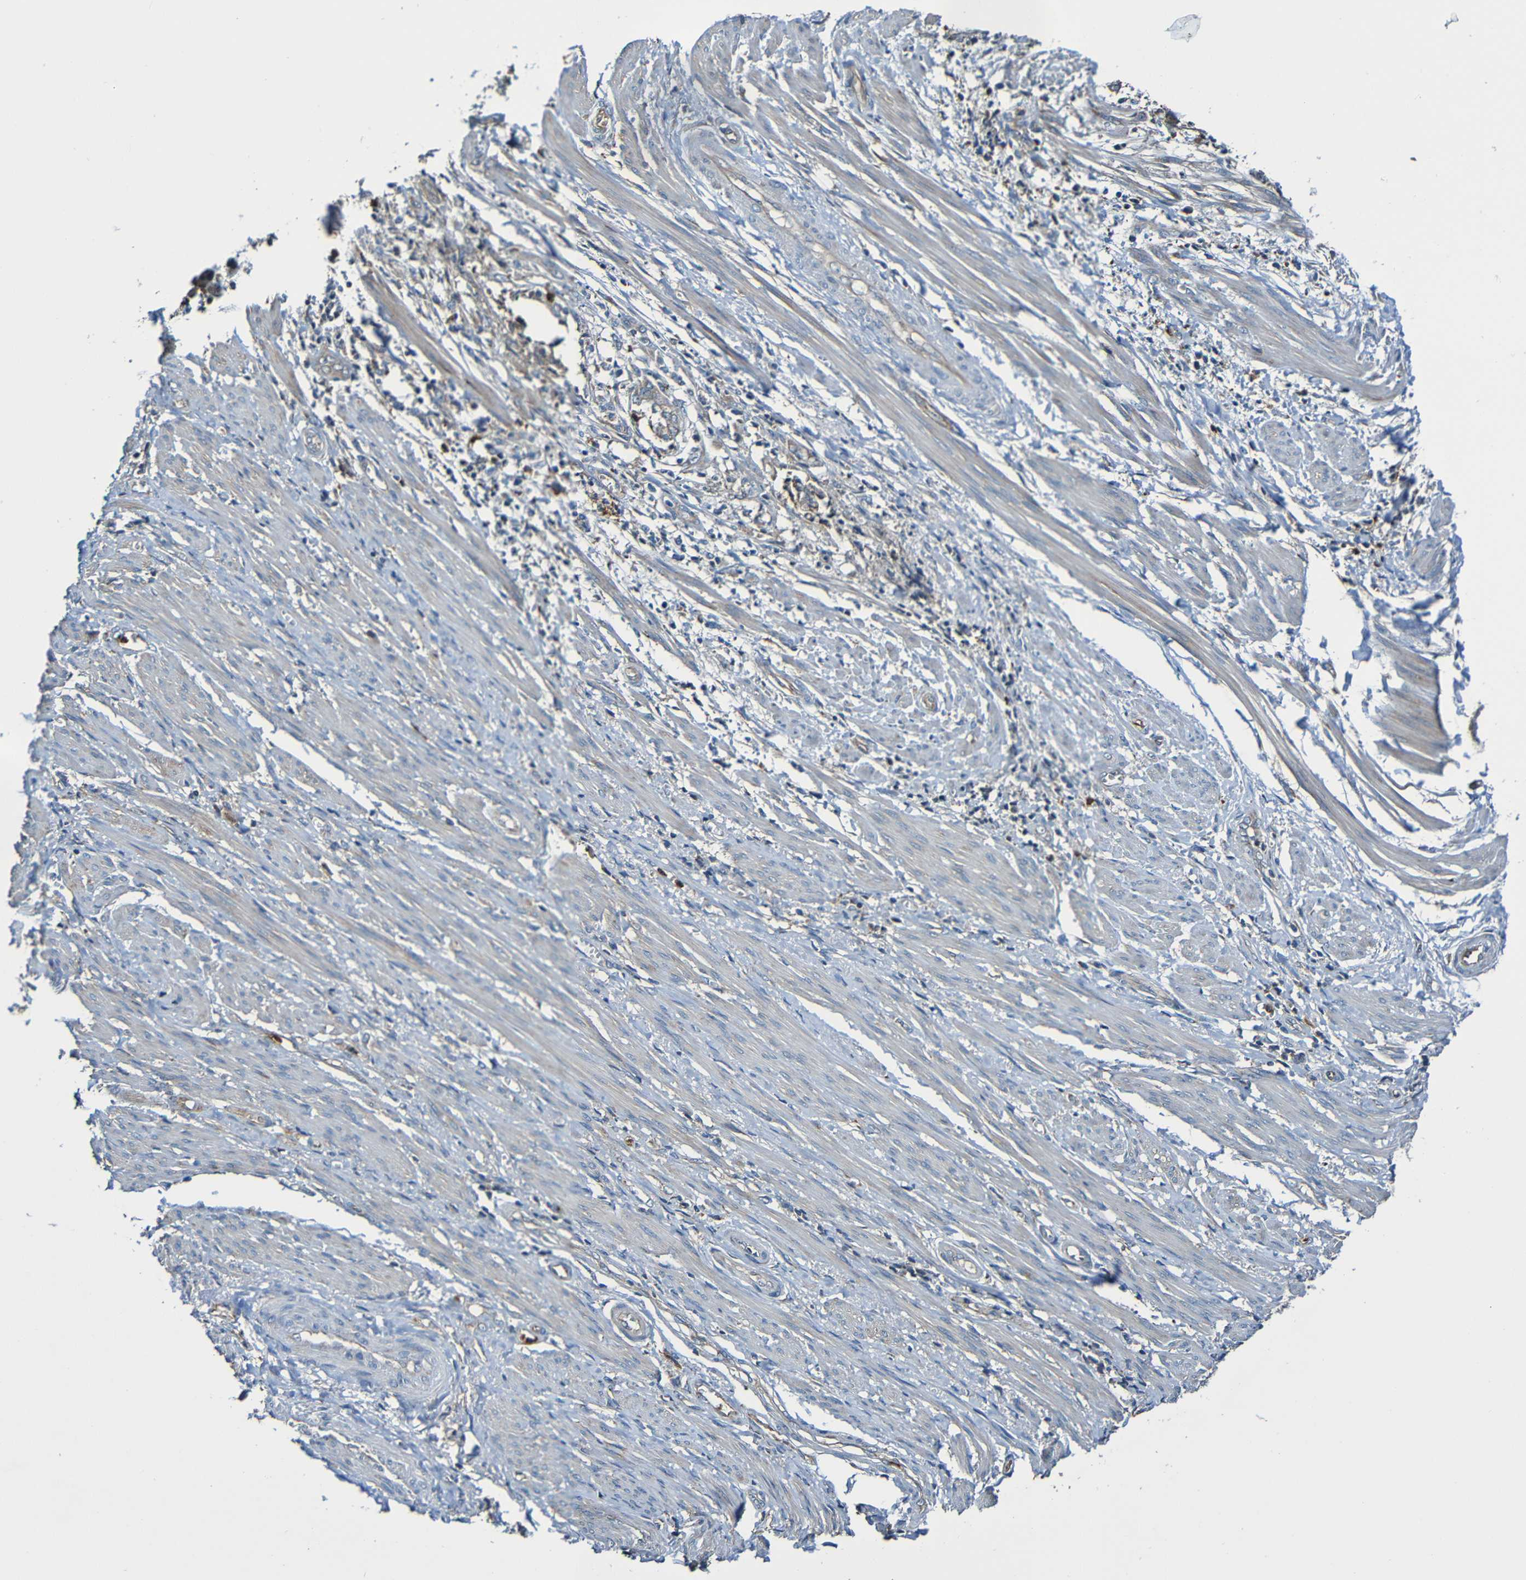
{"staining": {"intensity": "weak", "quantity": "<25%", "location": "cytoplasmic/membranous"}, "tissue": "endometrial cancer", "cell_type": "Tumor cells", "image_type": "cancer", "snomed": [{"axis": "morphology", "description": "Necrosis, NOS"}, {"axis": "morphology", "description": "Adenocarcinoma, NOS"}, {"axis": "topography", "description": "Endometrium"}], "caption": "Tumor cells are negative for protein expression in human endometrial cancer. (Brightfield microscopy of DAB IHC at high magnification).", "gene": "ADAM15", "patient": {"sex": "female", "age": 79}}